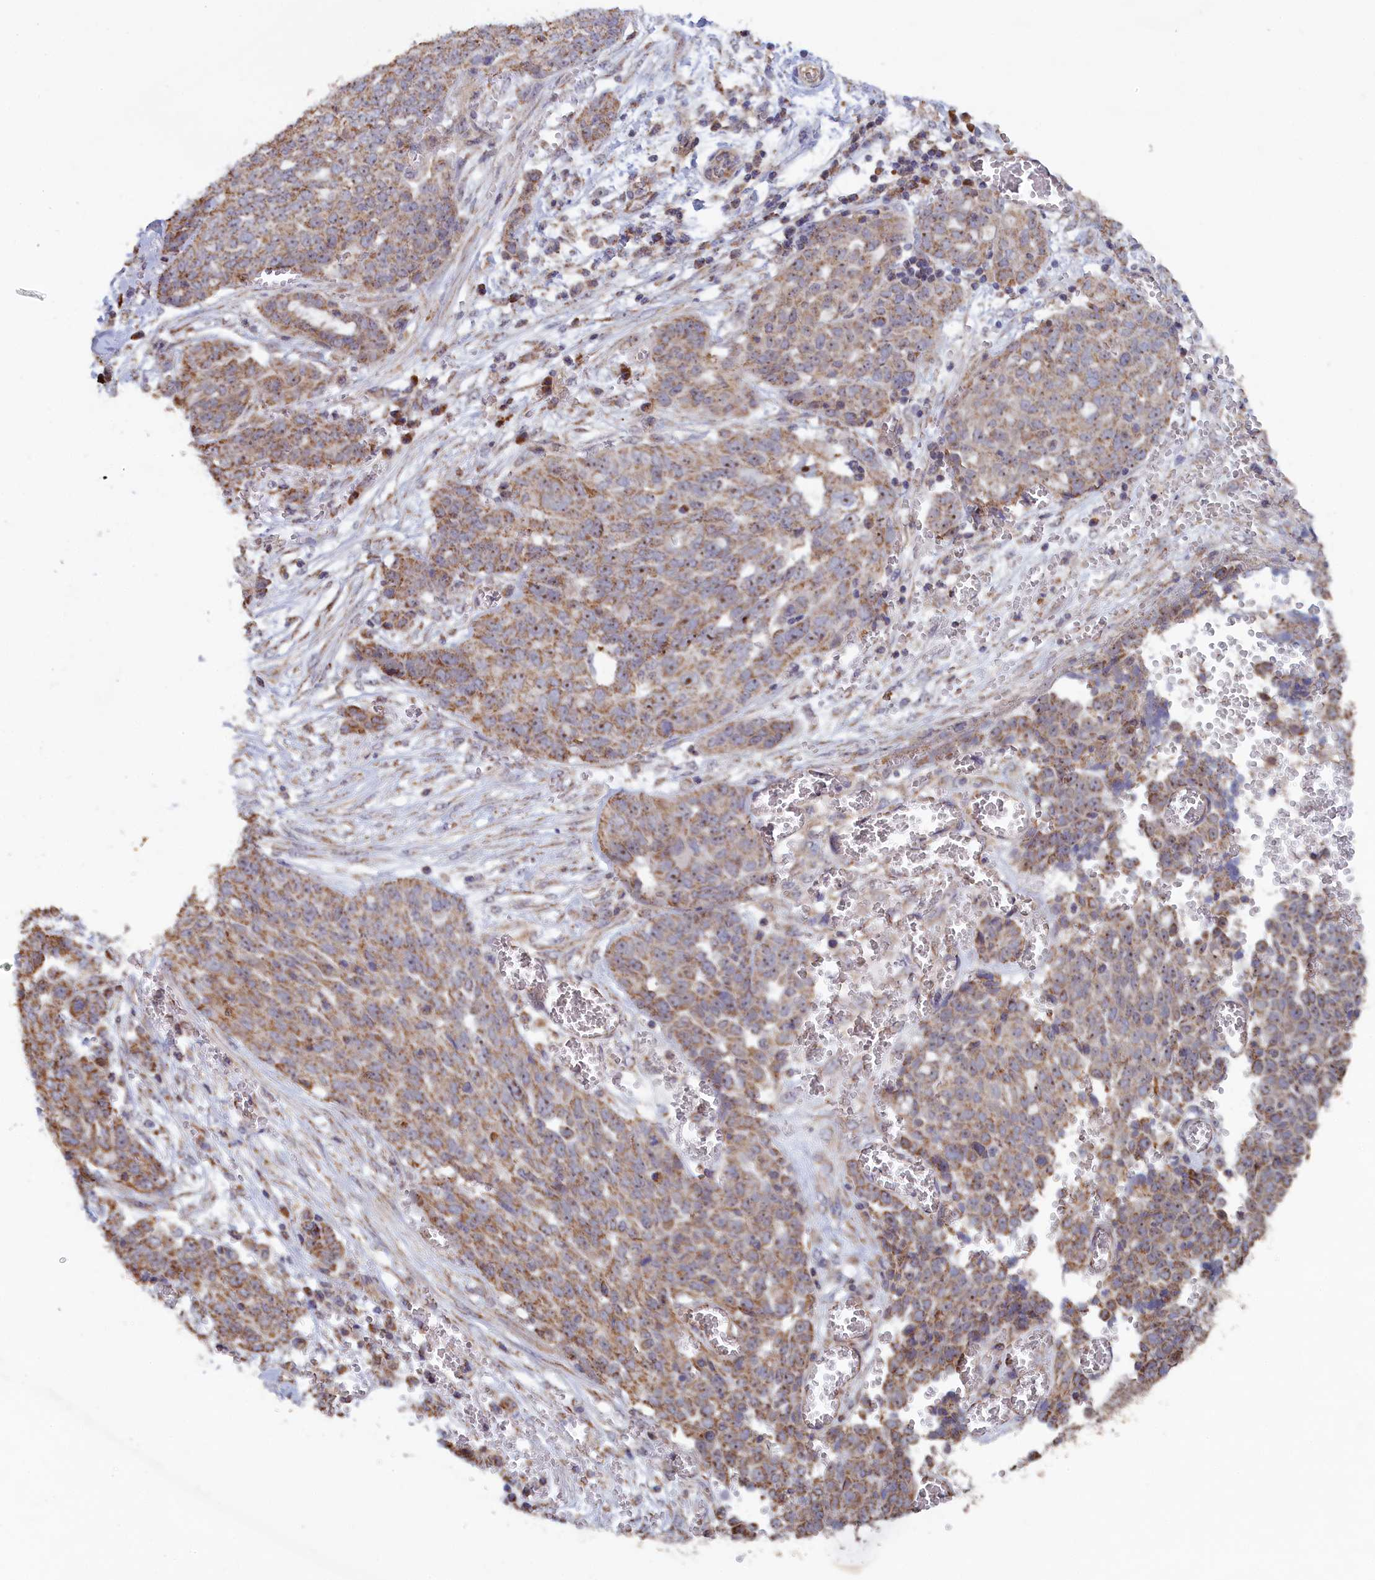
{"staining": {"intensity": "moderate", "quantity": "25%-75%", "location": "cytoplasmic/membranous"}, "tissue": "ovarian cancer", "cell_type": "Tumor cells", "image_type": "cancer", "snomed": [{"axis": "morphology", "description": "Cystadenocarcinoma, serous, NOS"}, {"axis": "topography", "description": "Soft tissue"}, {"axis": "topography", "description": "Ovary"}], "caption": "A high-resolution photomicrograph shows IHC staining of ovarian cancer, which displays moderate cytoplasmic/membranous staining in about 25%-75% of tumor cells. Using DAB (brown) and hematoxylin (blue) stains, captured at high magnification using brightfield microscopy.", "gene": "ZNF816", "patient": {"sex": "female", "age": 57}}